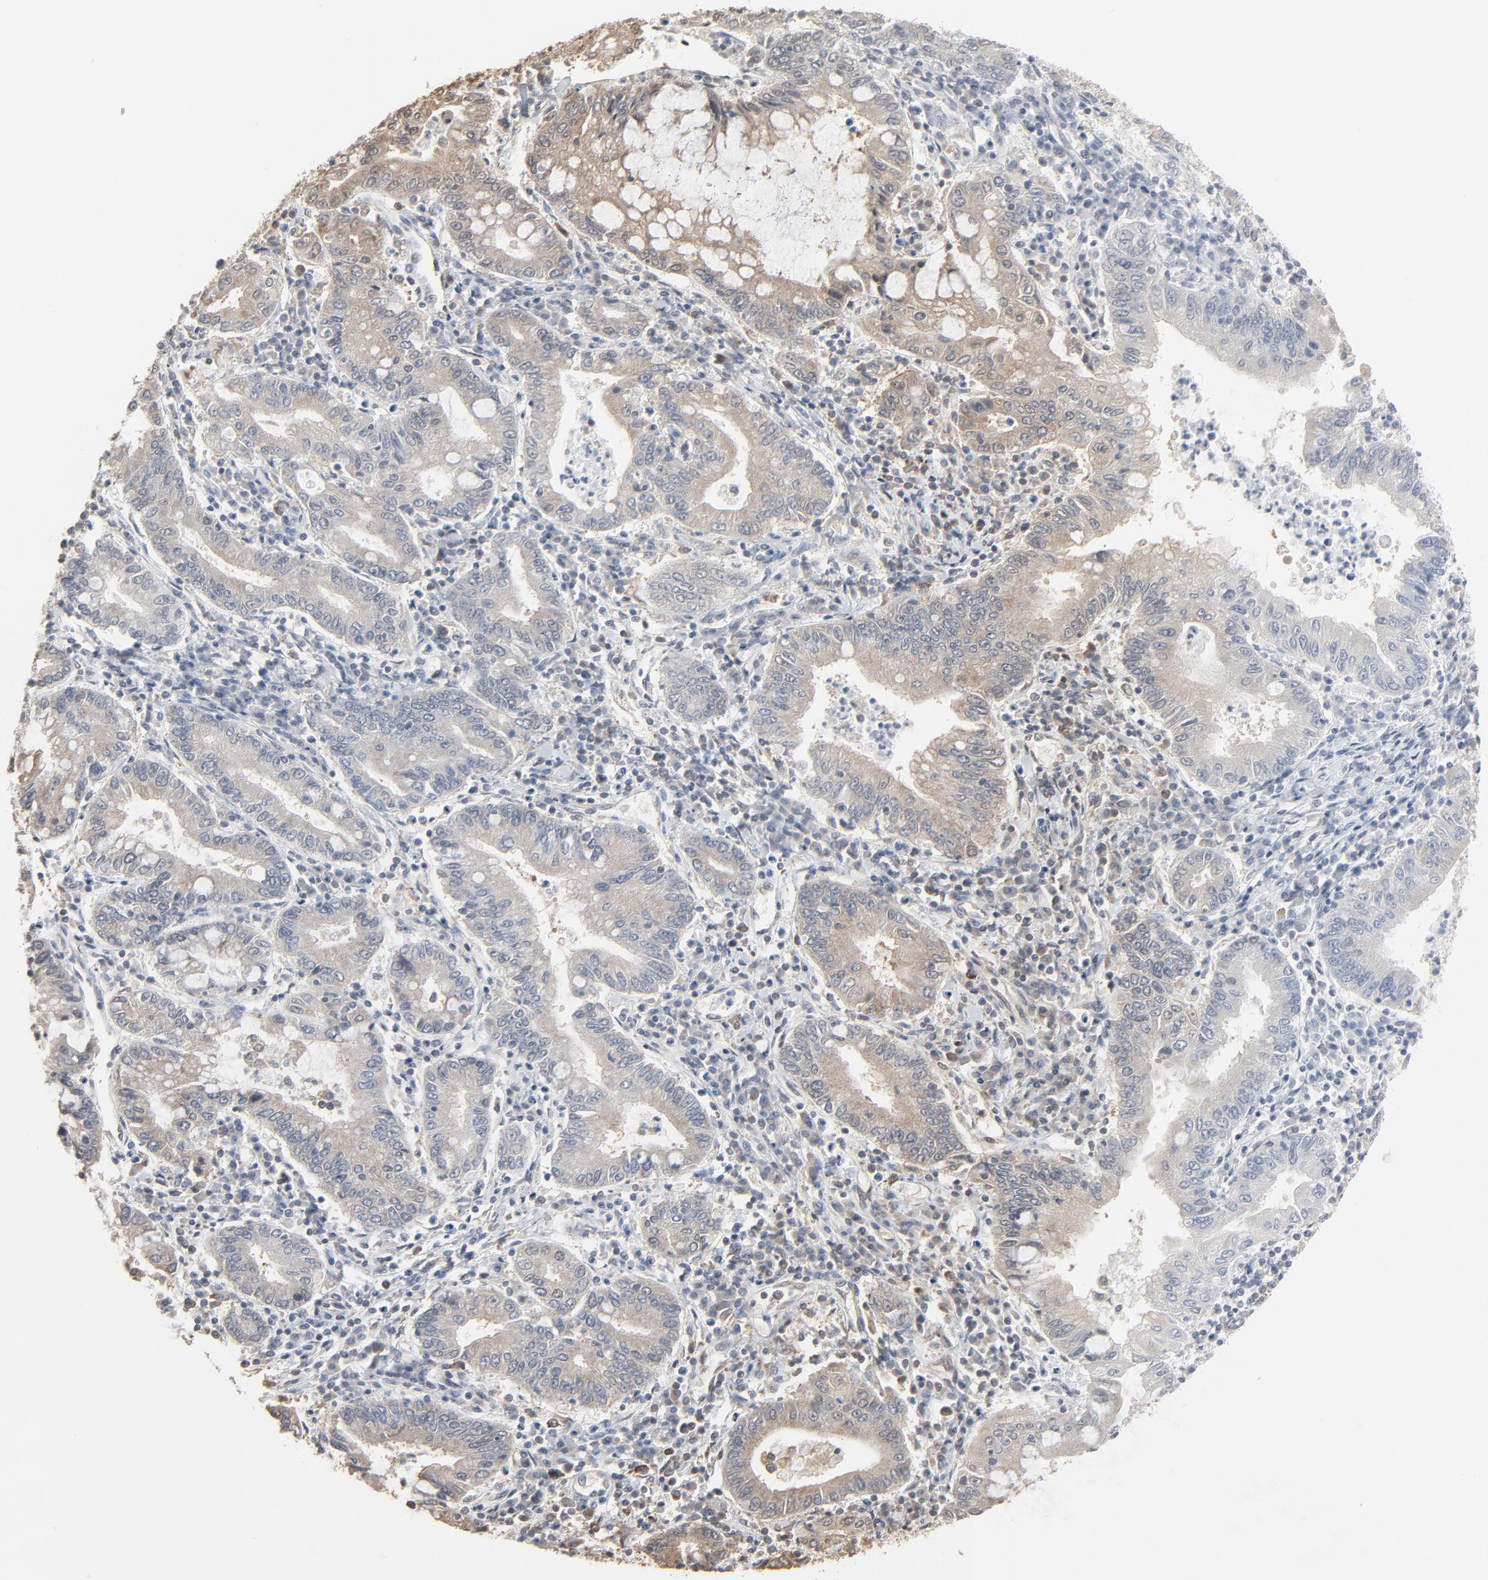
{"staining": {"intensity": "weak", "quantity": ">75%", "location": "cytoplasmic/membranous"}, "tissue": "stomach cancer", "cell_type": "Tumor cells", "image_type": "cancer", "snomed": [{"axis": "morphology", "description": "Normal tissue, NOS"}, {"axis": "morphology", "description": "Adenocarcinoma, NOS"}, {"axis": "topography", "description": "Esophagus"}, {"axis": "topography", "description": "Stomach, upper"}, {"axis": "topography", "description": "Peripheral nerve tissue"}], "caption": "Stomach cancer (adenocarcinoma) stained with DAB (3,3'-diaminobenzidine) immunohistochemistry (IHC) shows low levels of weak cytoplasmic/membranous staining in about >75% of tumor cells.", "gene": "CCT5", "patient": {"sex": "male", "age": 62}}